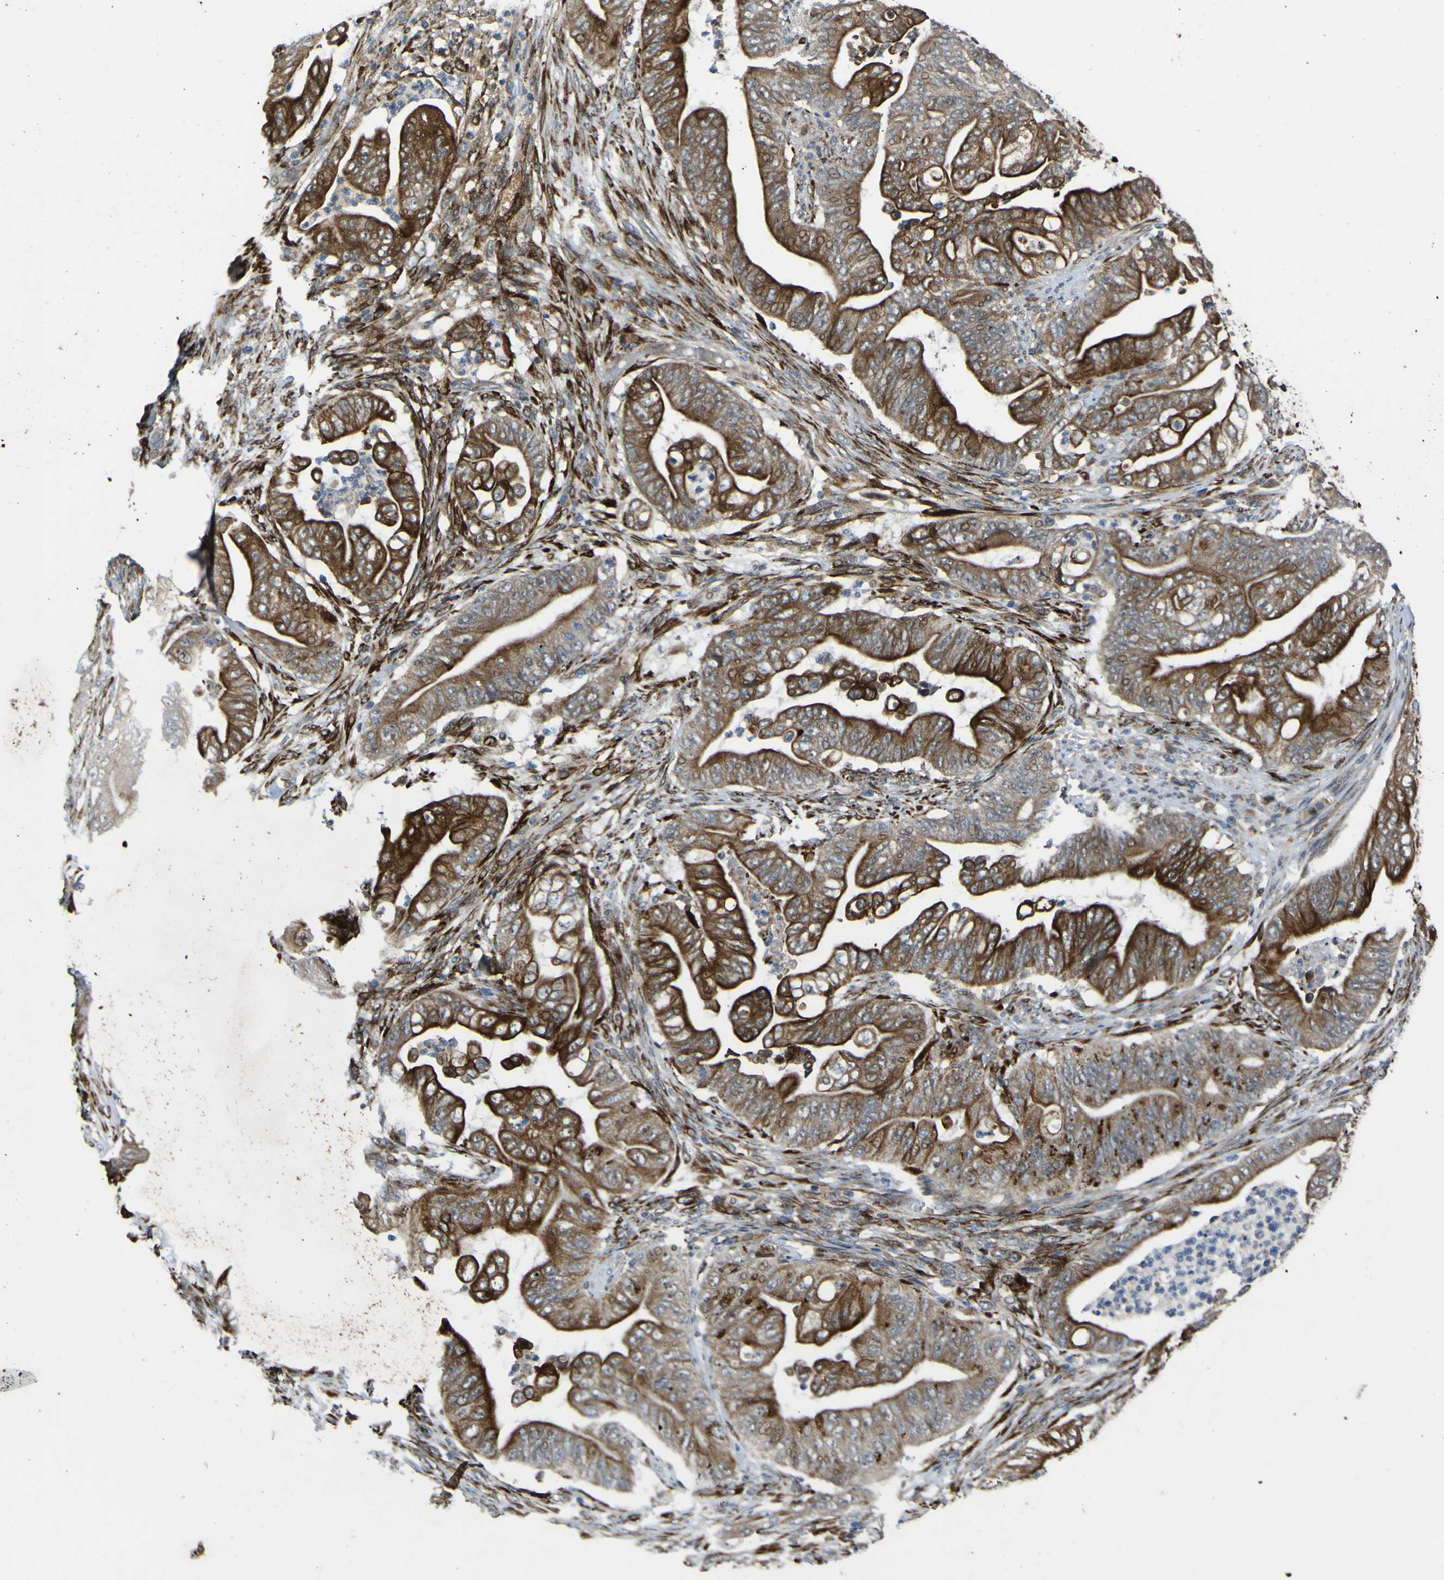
{"staining": {"intensity": "strong", "quantity": ">75%", "location": "cytoplasmic/membranous"}, "tissue": "stomach cancer", "cell_type": "Tumor cells", "image_type": "cancer", "snomed": [{"axis": "morphology", "description": "Adenocarcinoma, NOS"}, {"axis": "topography", "description": "Stomach"}], "caption": "Immunohistochemistry of human stomach cancer (adenocarcinoma) shows high levels of strong cytoplasmic/membranous expression in about >75% of tumor cells.", "gene": "LBHD1", "patient": {"sex": "female", "age": 73}}